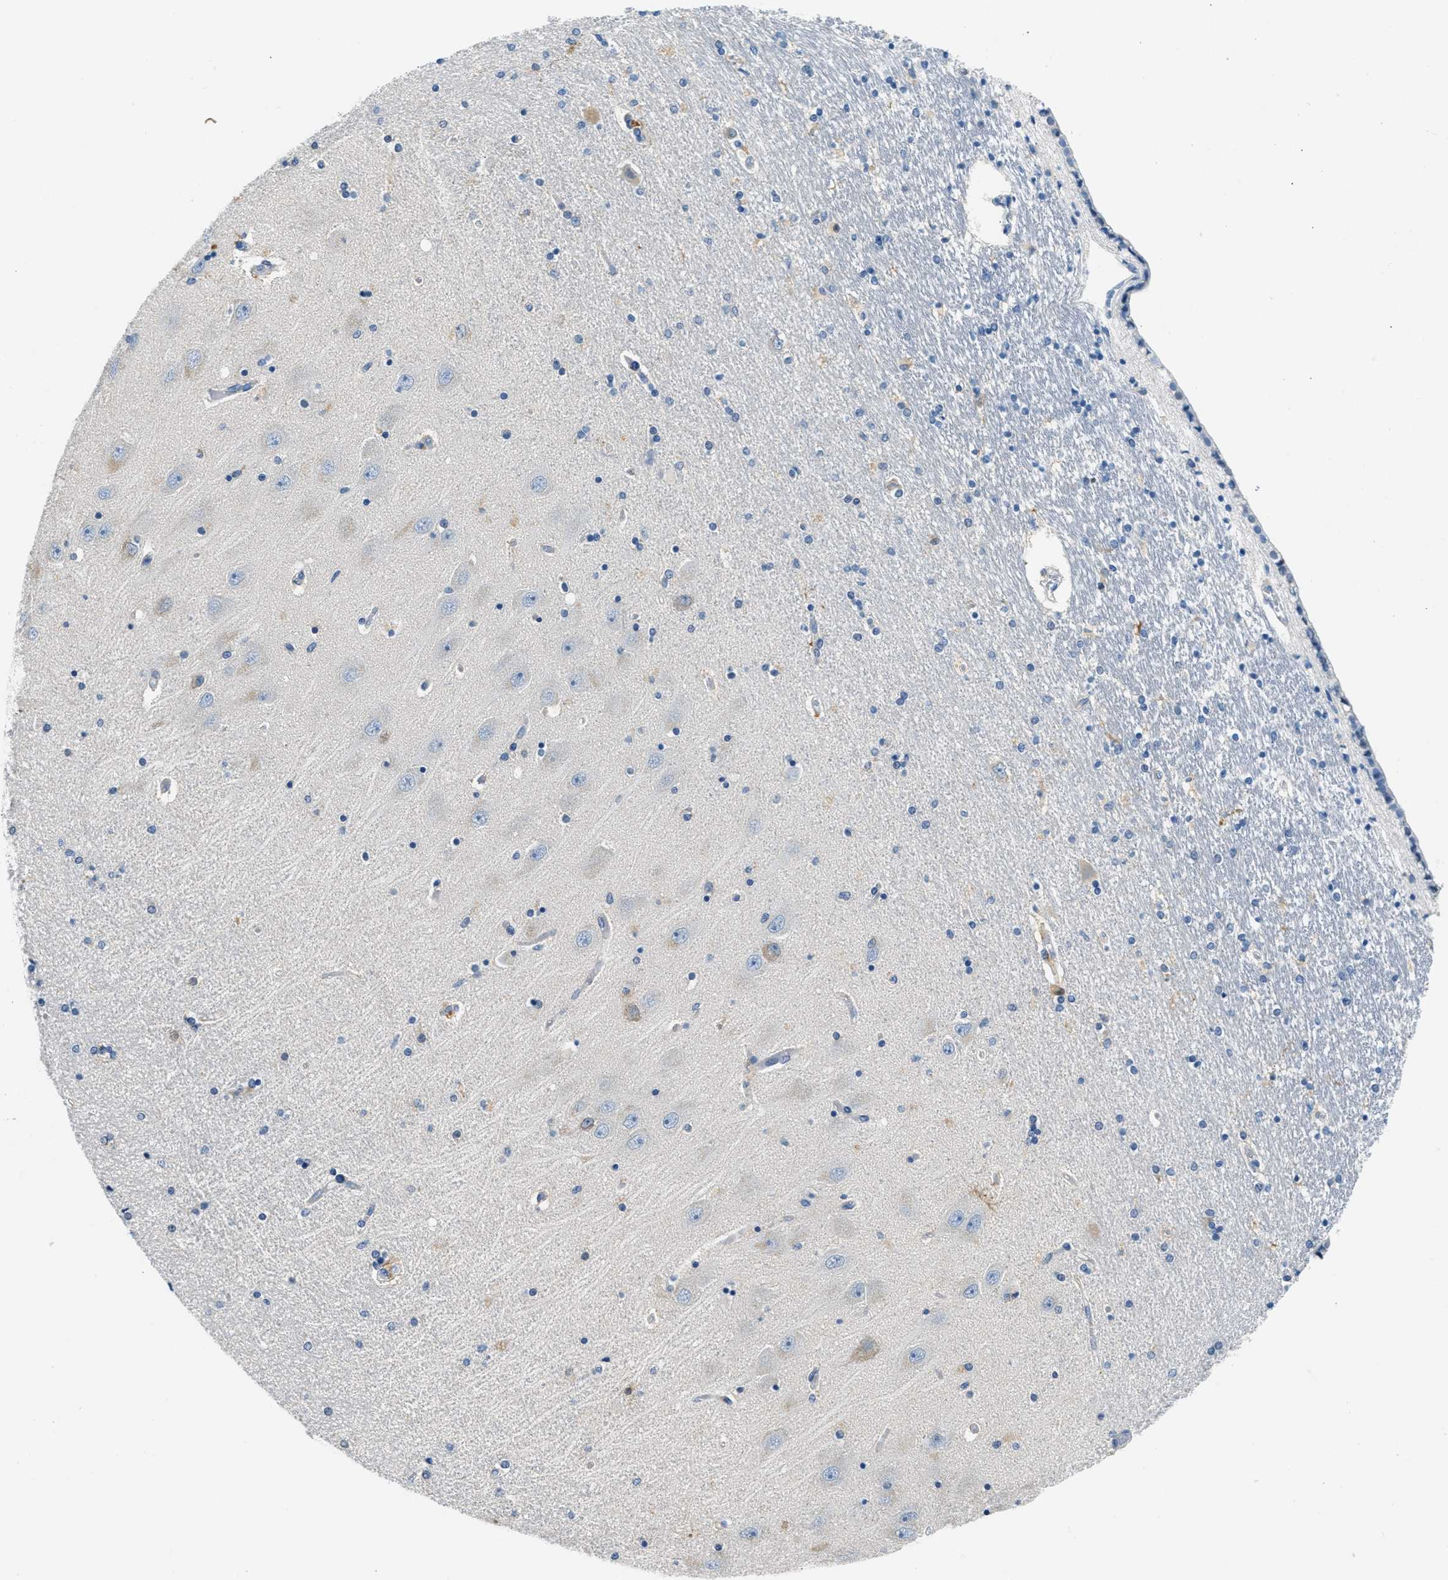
{"staining": {"intensity": "negative", "quantity": "none", "location": "none"}, "tissue": "hippocampus", "cell_type": "Glial cells", "image_type": "normal", "snomed": [{"axis": "morphology", "description": "Normal tissue, NOS"}, {"axis": "topography", "description": "Hippocampus"}], "caption": "Benign hippocampus was stained to show a protein in brown. There is no significant positivity in glial cells. (DAB immunohistochemistry, high magnification).", "gene": "CLDN18", "patient": {"sex": "female", "age": 54}}